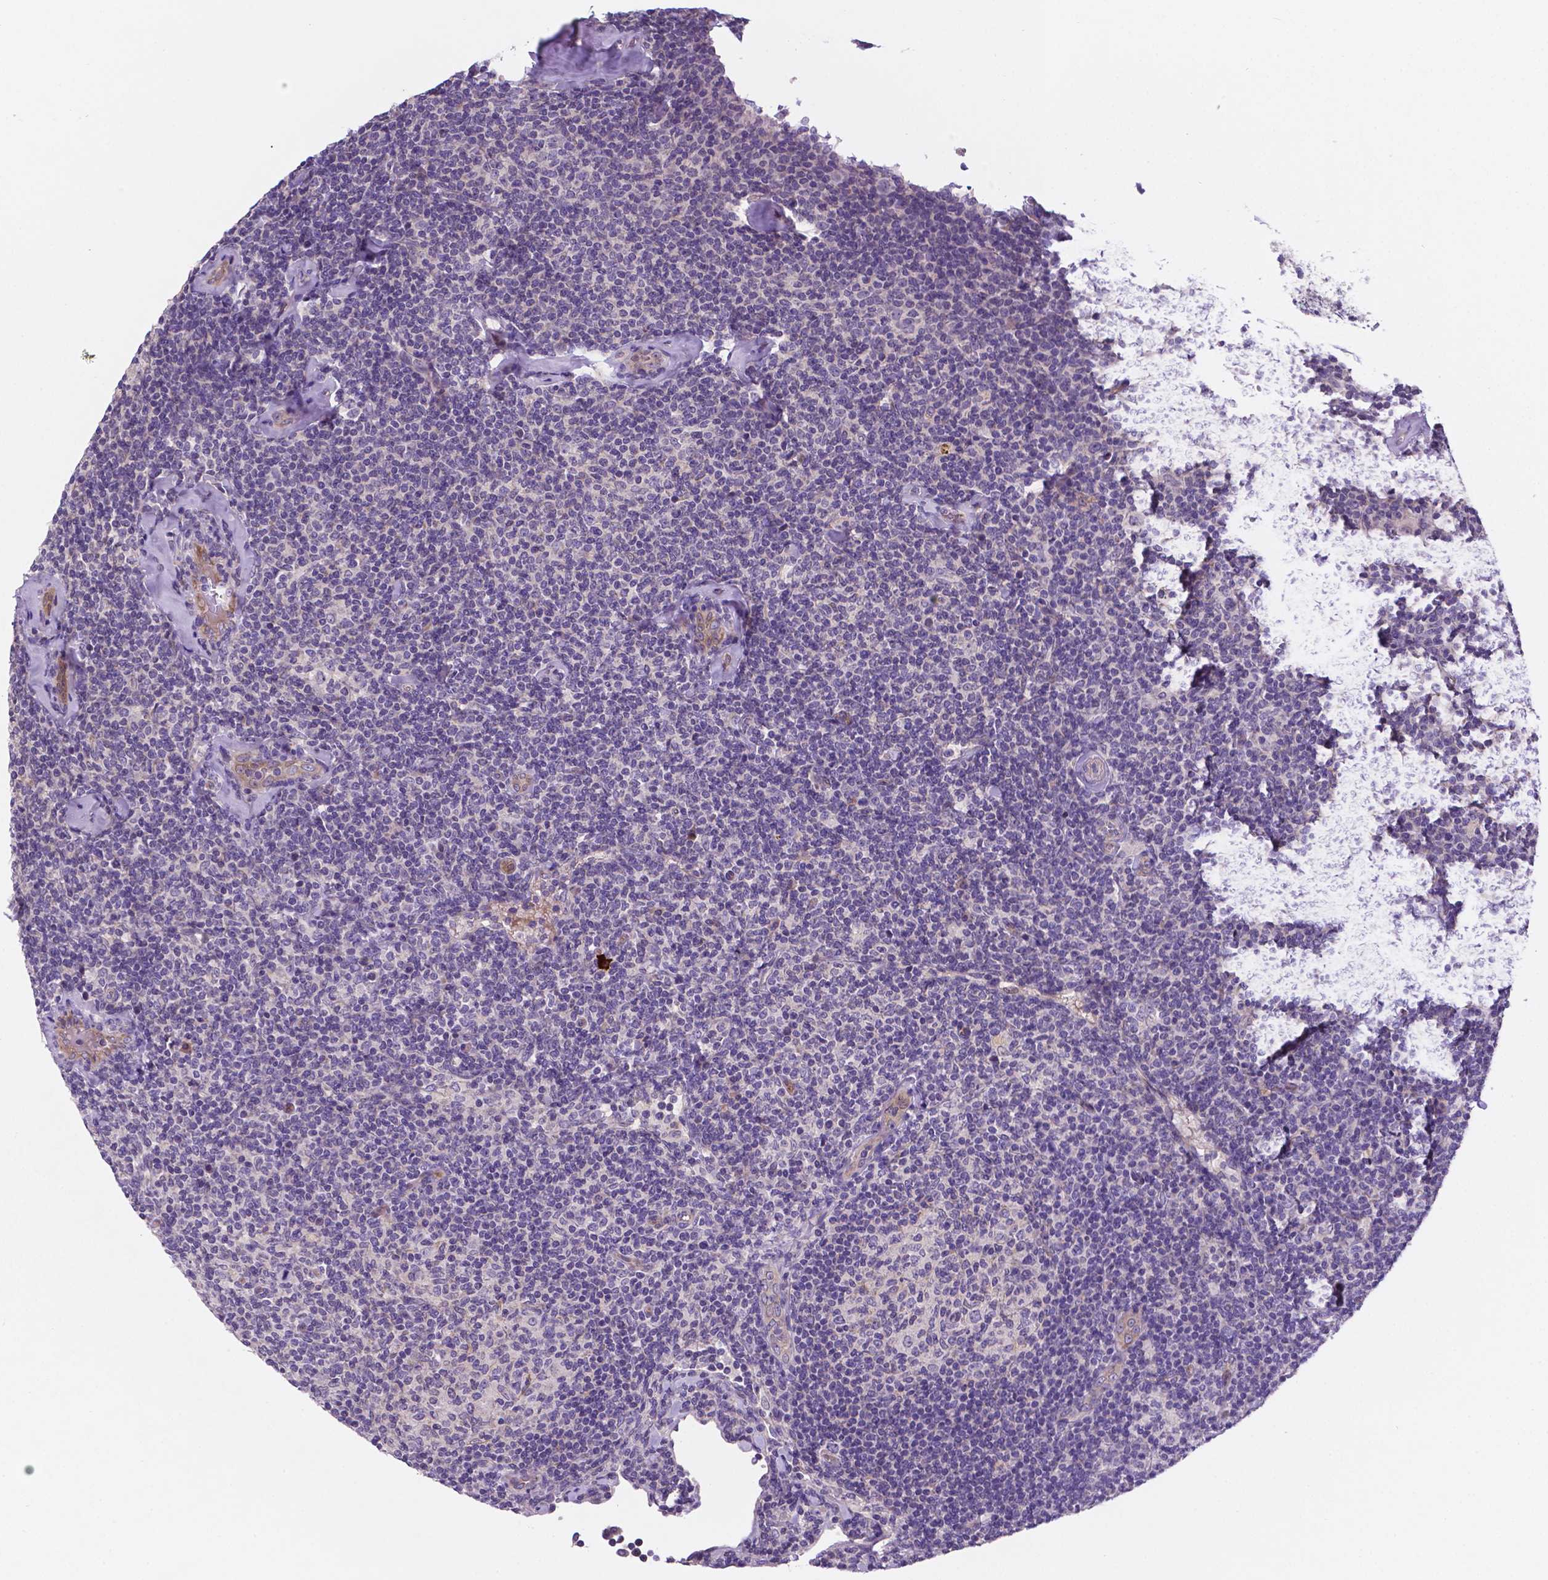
{"staining": {"intensity": "negative", "quantity": "none", "location": "none"}, "tissue": "lymphoma", "cell_type": "Tumor cells", "image_type": "cancer", "snomed": [{"axis": "morphology", "description": "Malignant lymphoma, non-Hodgkin's type, Low grade"}, {"axis": "topography", "description": "Lymph node"}], "caption": "Immunohistochemistry (IHC) of human malignant lymphoma, non-Hodgkin's type (low-grade) exhibits no staining in tumor cells.", "gene": "TM4SF20", "patient": {"sex": "female", "age": 56}}